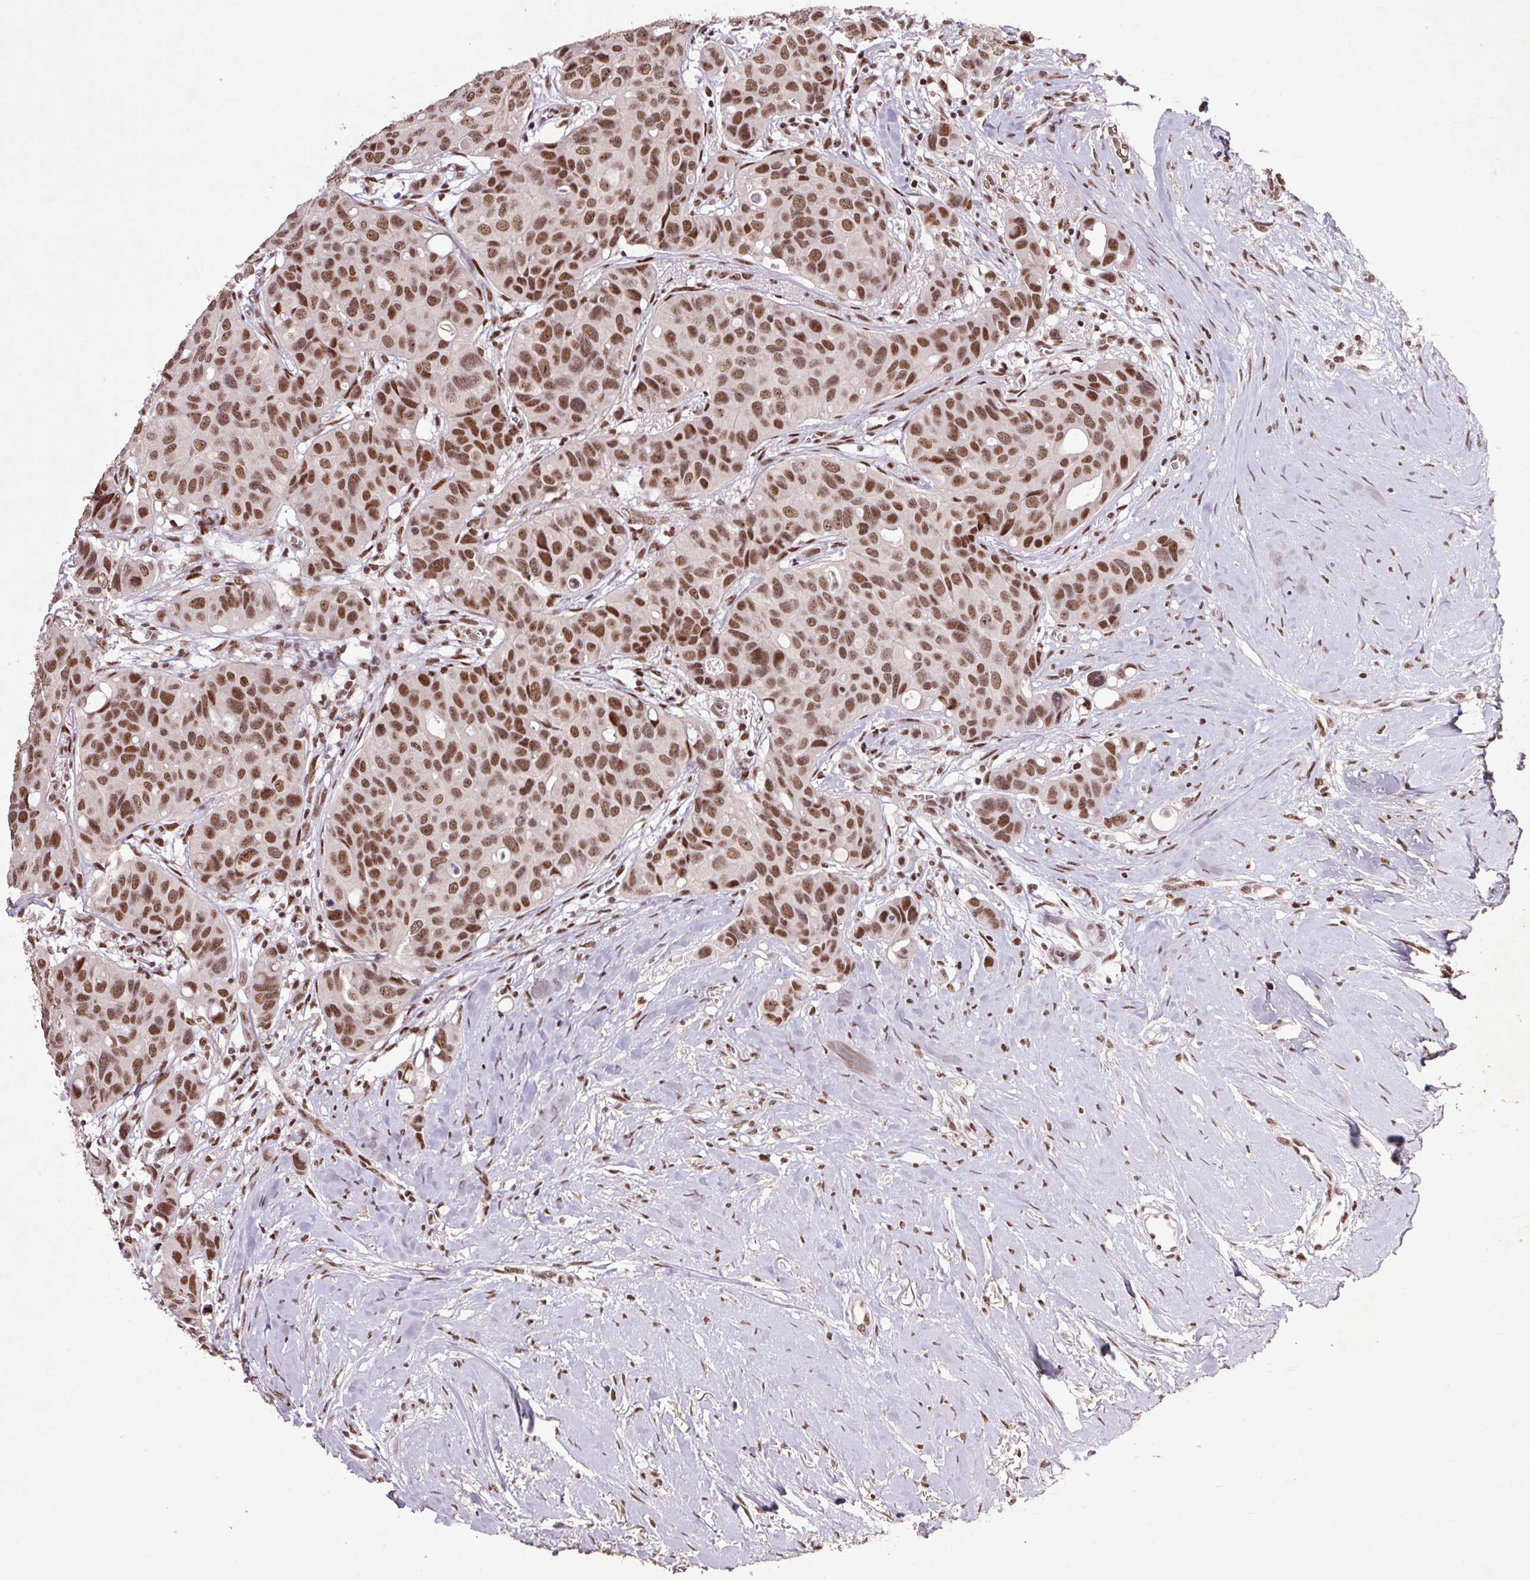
{"staining": {"intensity": "moderate", "quantity": ">75%", "location": "nuclear"}, "tissue": "breast cancer", "cell_type": "Tumor cells", "image_type": "cancer", "snomed": [{"axis": "morphology", "description": "Duct carcinoma"}, {"axis": "topography", "description": "Breast"}], "caption": "Immunohistochemical staining of infiltrating ductal carcinoma (breast) reveals medium levels of moderate nuclear protein expression in approximately >75% of tumor cells. (Brightfield microscopy of DAB IHC at high magnification).", "gene": "LDLRAD4", "patient": {"sex": "female", "age": 54}}